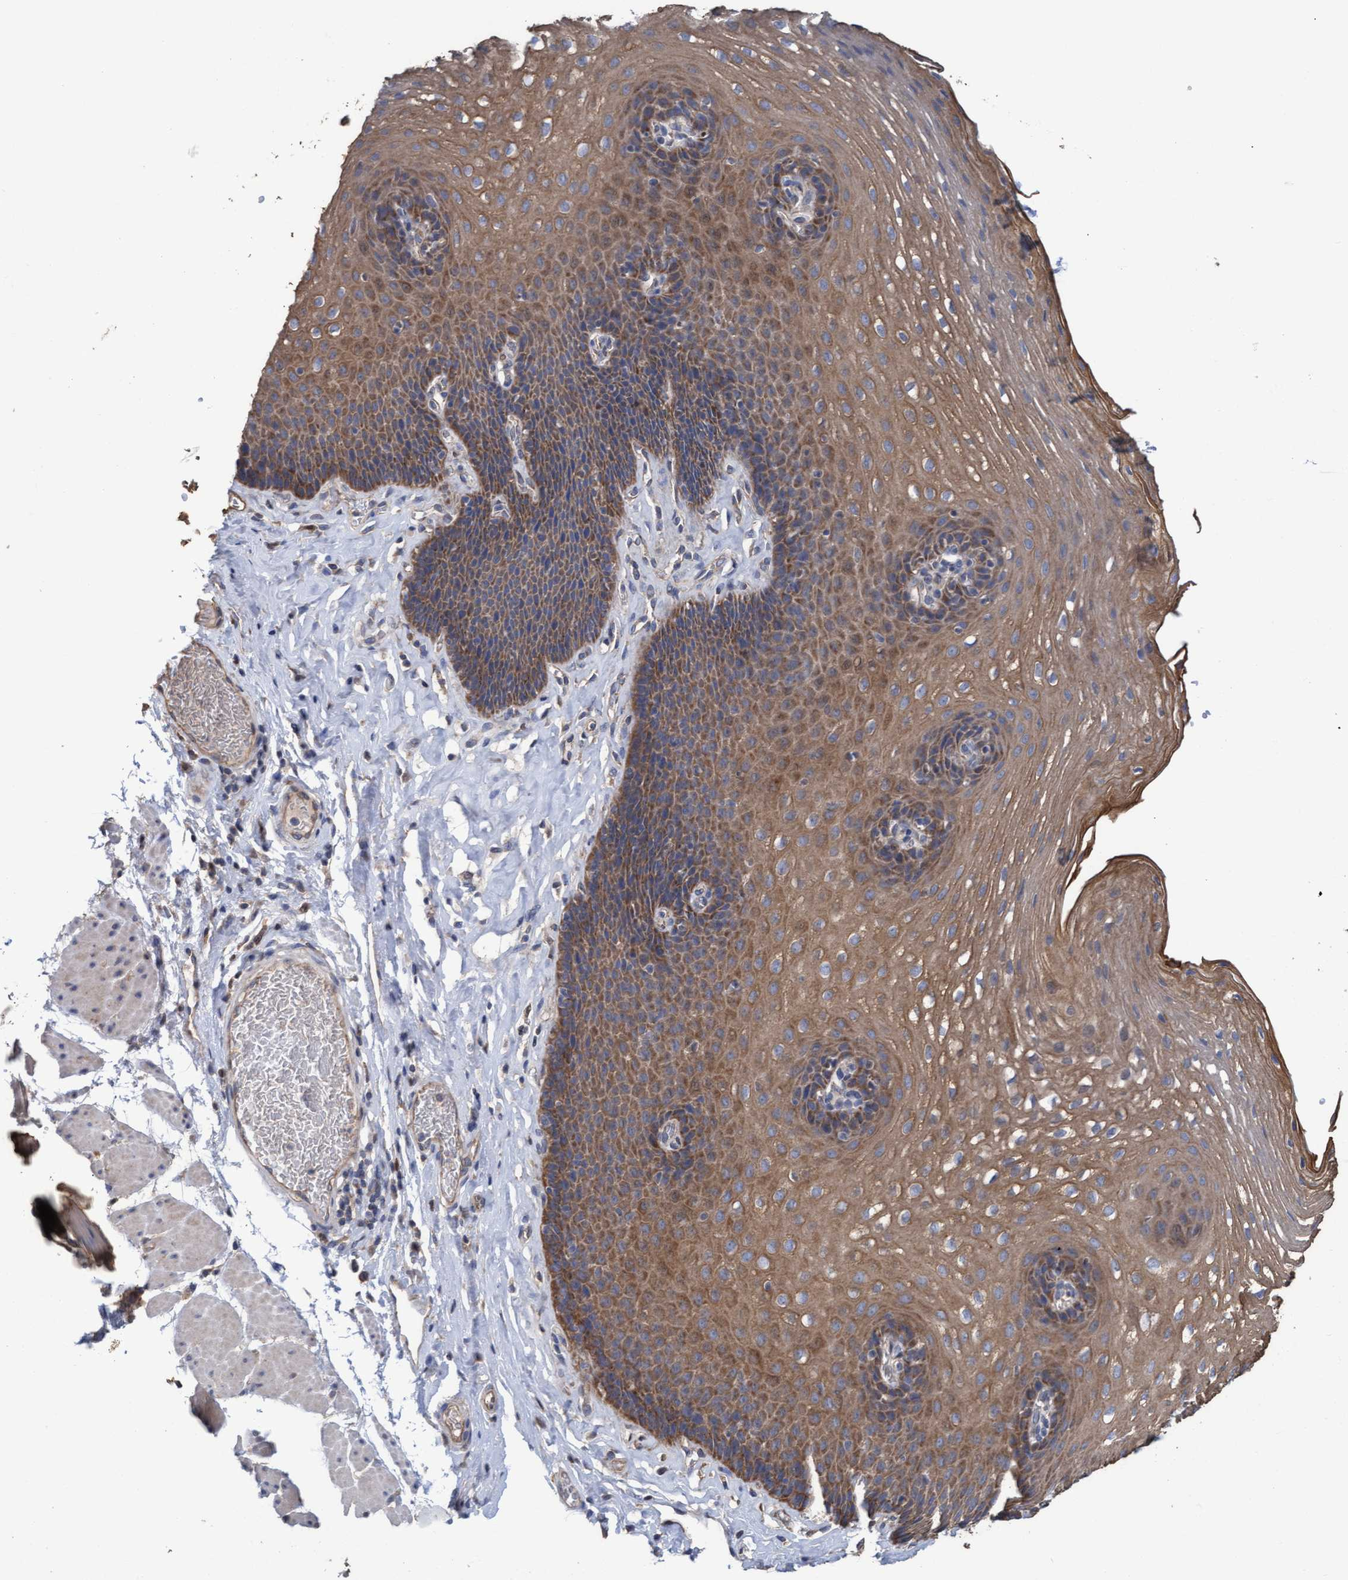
{"staining": {"intensity": "moderate", "quantity": ">75%", "location": "cytoplasmic/membranous"}, "tissue": "esophagus", "cell_type": "Squamous epithelial cells", "image_type": "normal", "snomed": [{"axis": "morphology", "description": "Normal tissue, NOS"}, {"axis": "topography", "description": "Esophagus"}], "caption": "This image reveals benign esophagus stained with IHC to label a protein in brown. The cytoplasmic/membranous of squamous epithelial cells show moderate positivity for the protein. Nuclei are counter-stained blue.", "gene": "MRPL38", "patient": {"sex": "male", "age": 72}}